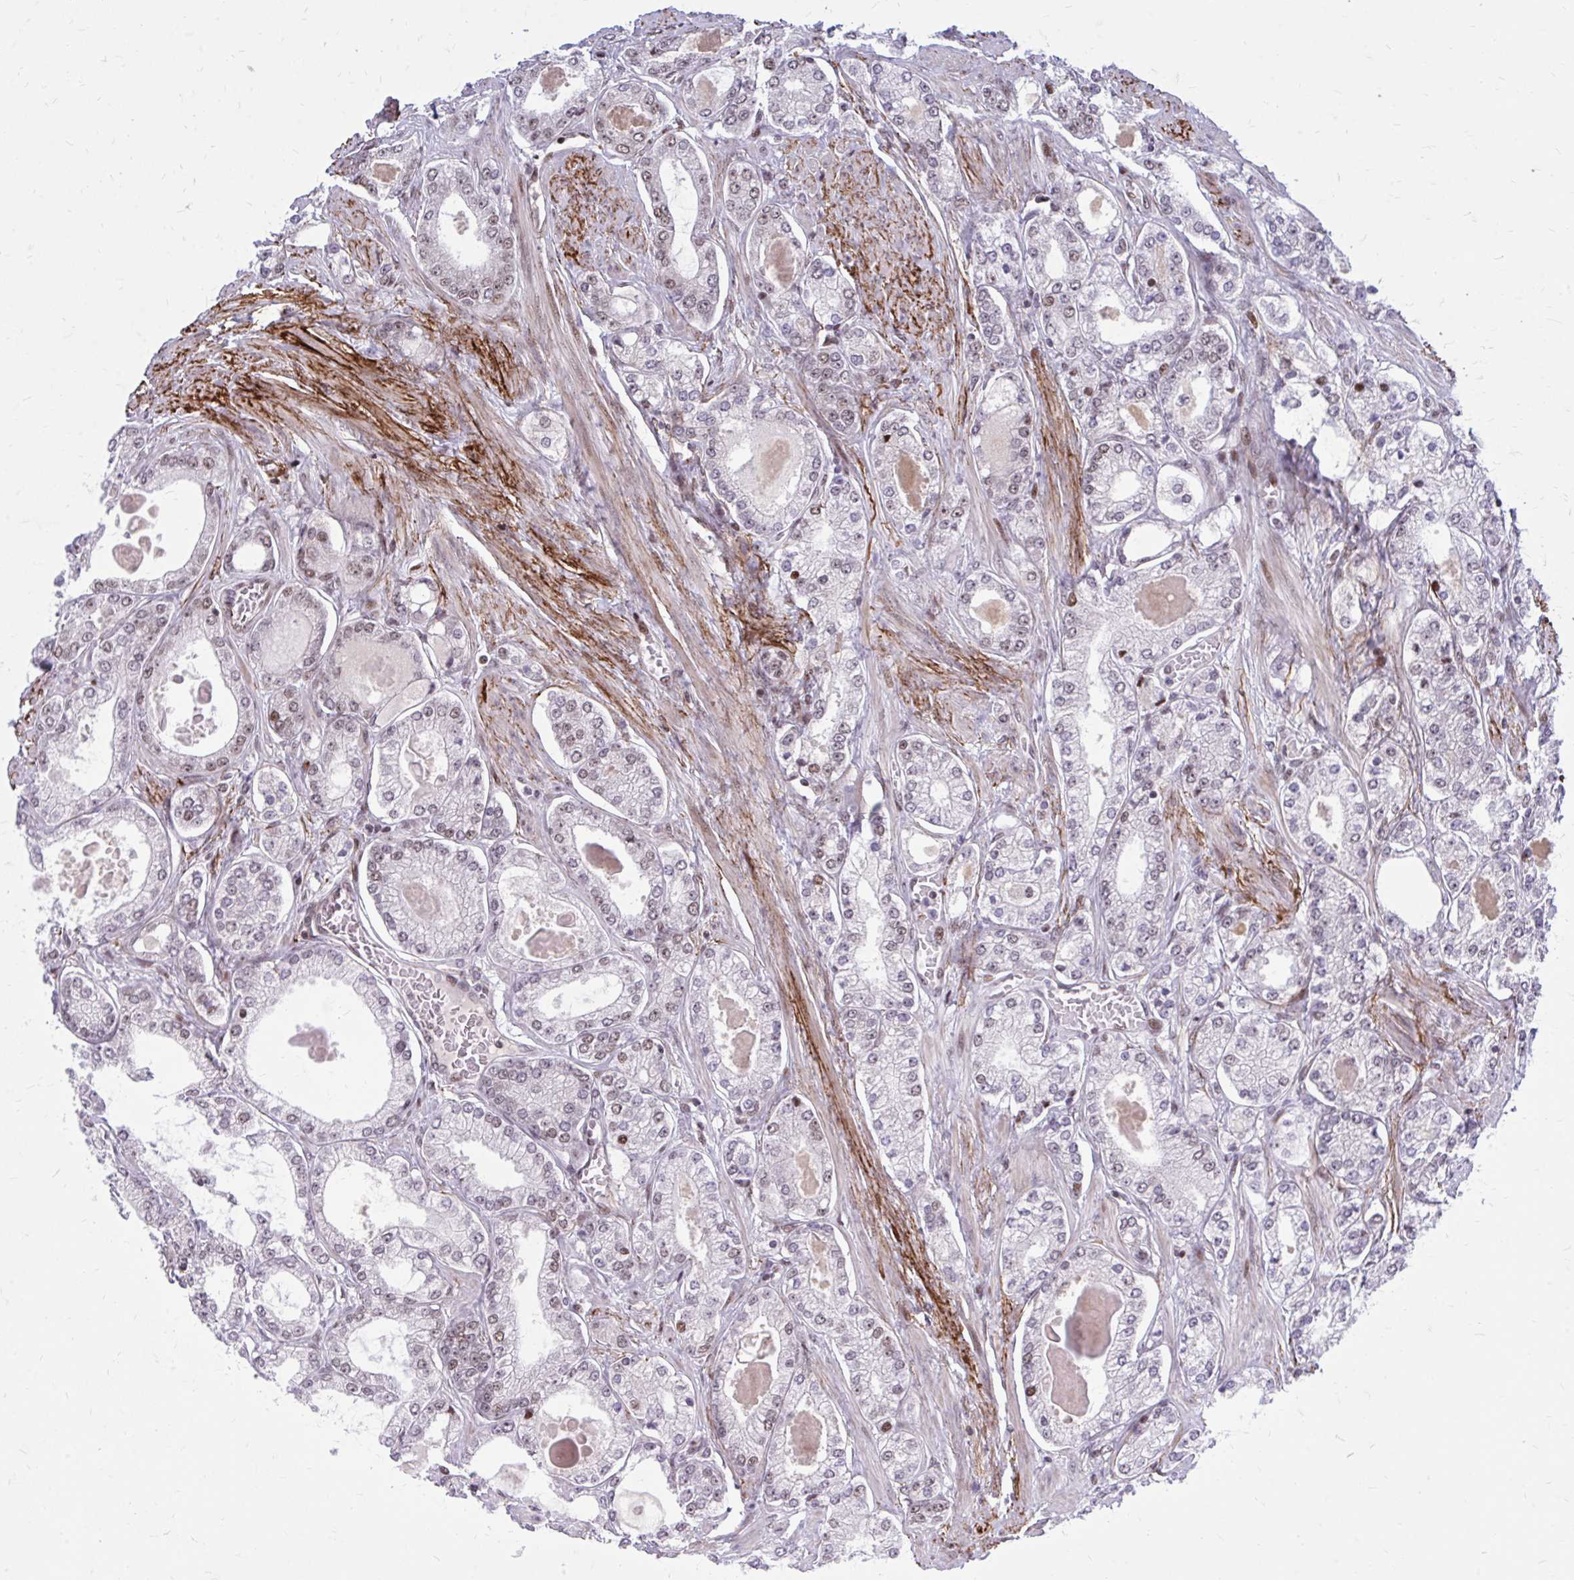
{"staining": {"intensity": "moderate", "quantity": "<25%", "location": "nuclear"}, "tissue": "prostate cancer", "cell_type": "Tumor cells", "image_type": "cancer", "snomed": [{"axis": "morphology", "description": "Adenocarcinoma, High grade"}, {"axis": "topography", "description": "Prostate"}], "caption": "Moderate nuclear protein staining is appreciated in about <25% of tumor cells in prostate cancer (high-grade adenocarcinoma).", "gene": "PSME4", "patient": {"sex": "male", "age": 68}}